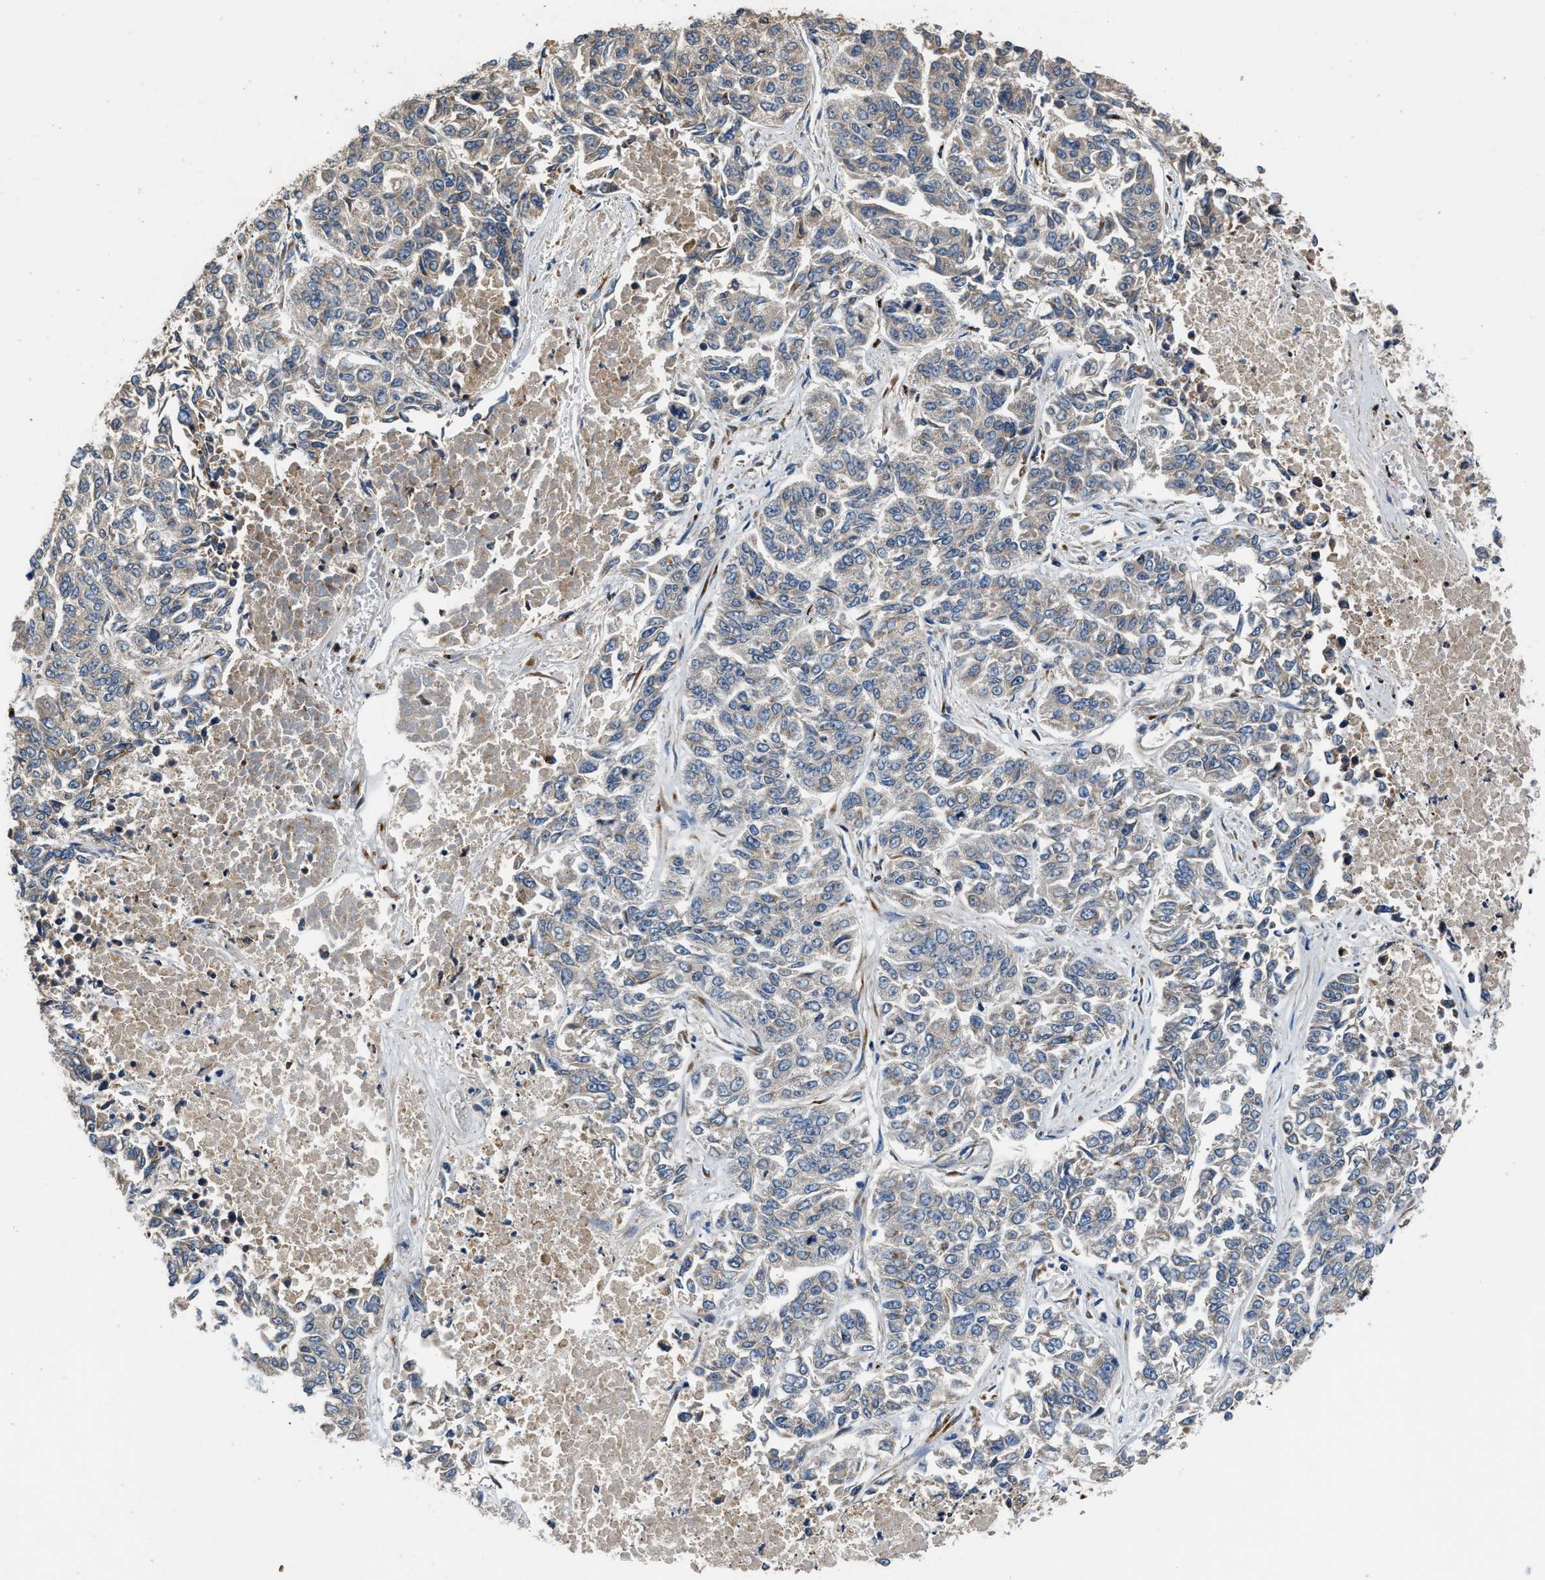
{"staining": {"intensity": "weak", "quantity": ">75%", "location": "cytoplasmic/membranous"}, "tissue": "lung cancer", "cell_type": "Tumor cells", "image_type": "cancer", "snomed": [{"axis": "morphology", "description": "Adenocarcinoma, NOS"}, {"axis": "topography", "description": "Lung"}], "caption": "This micrograph reveals immunohistochemistry (IHC) staining of lung adenocarcinoma, with low weak cytoplasmic/membranous positivity in approximately >75% of tumor cells.", "gene": "FUT8", "patient": {"sex": "male", "age": 84}}